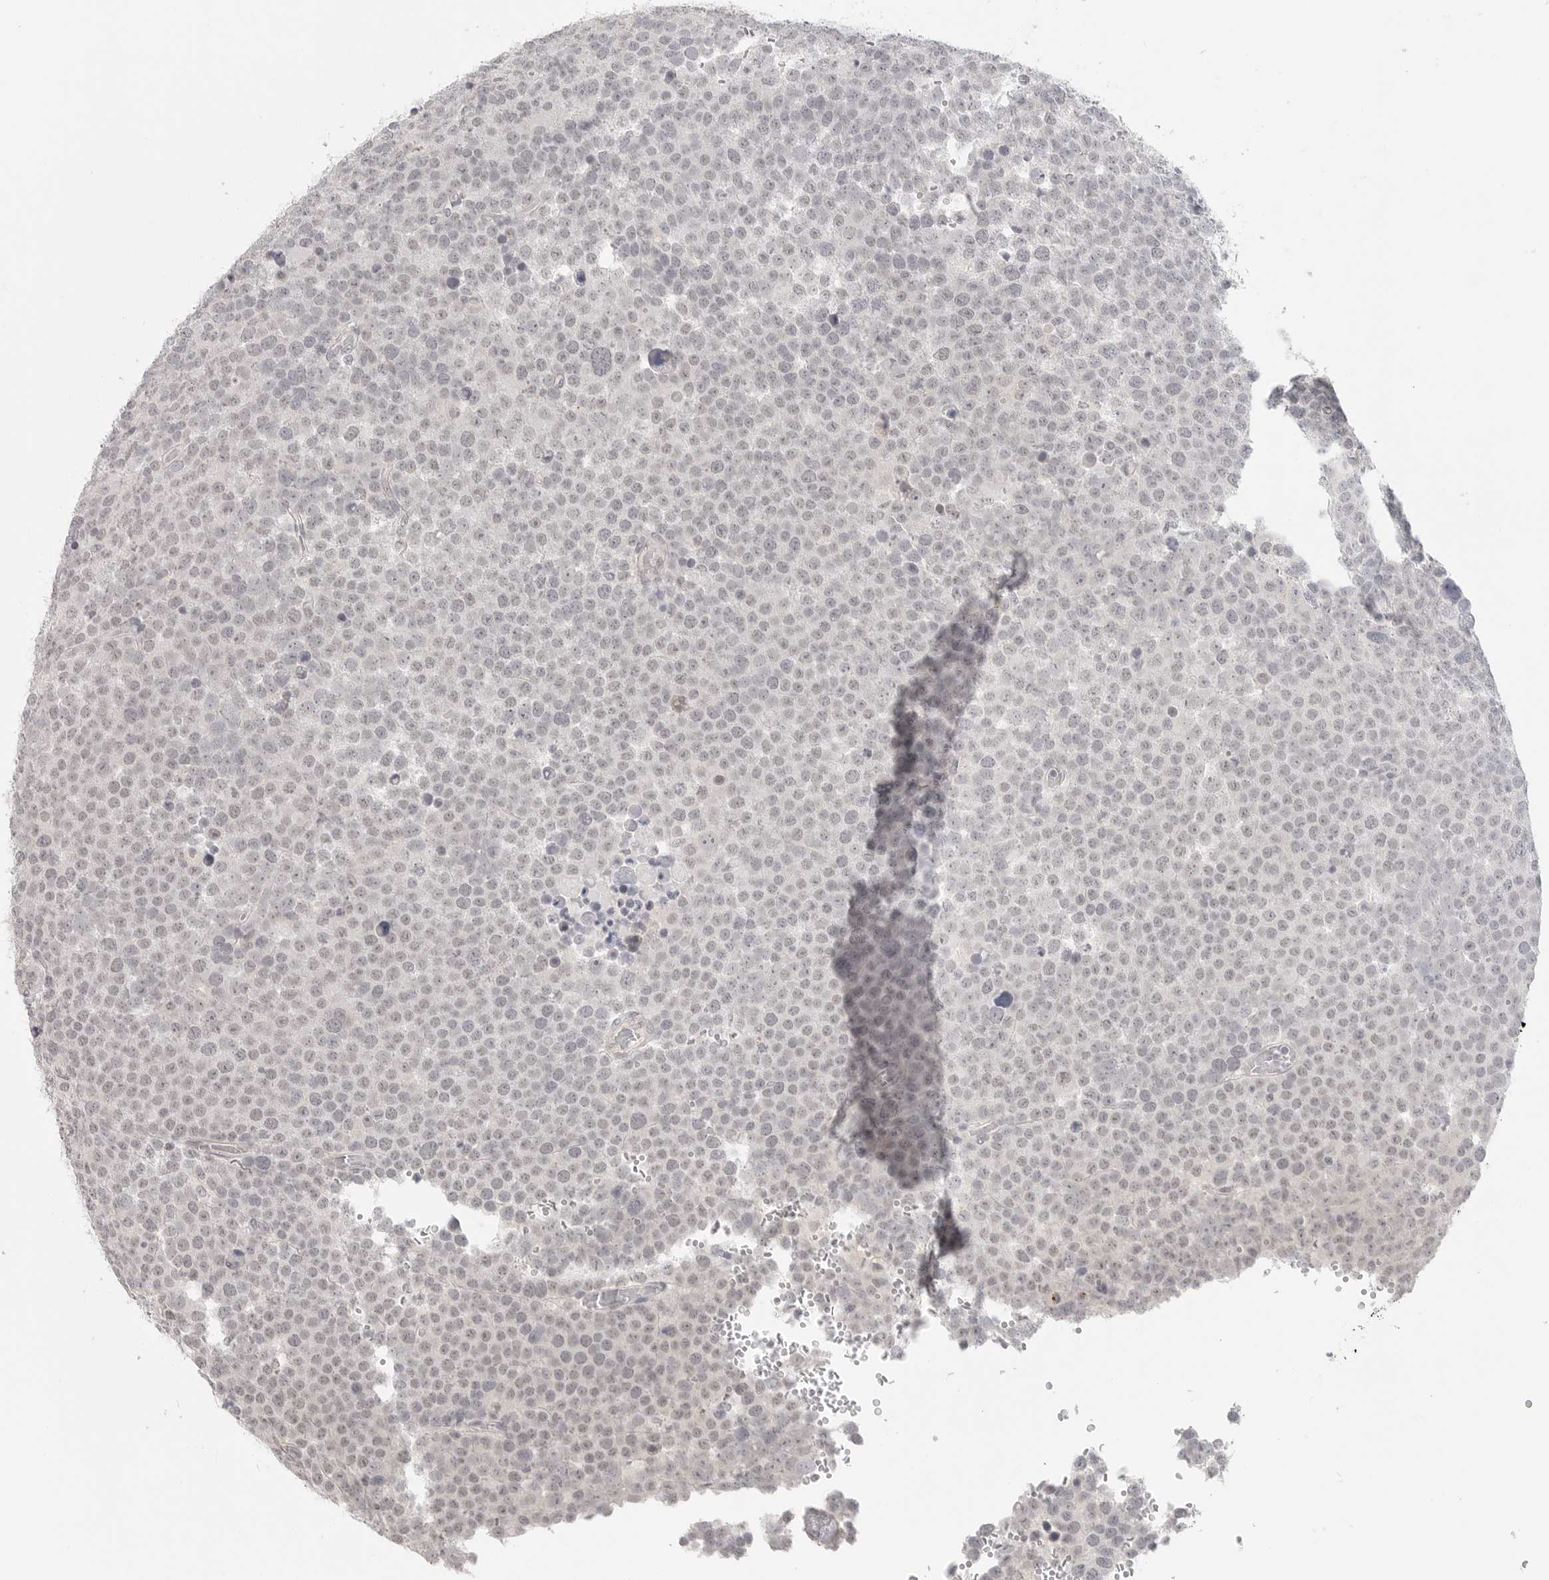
{"staining": {"intensity": "negative", "quantity": "none", "location": "none"}, "tissue": "testis cancer", "cell_type": "Tumor cells", "image_type": "cancer", "snomed": [{"axis": "morphology", "description": "Seminoma, NOS"}, {"axis": "topography", "description": "Testis"}], "caption": "High power microscopy photomicrograph of an immunohistochemistry image of testis cancer, revealing no significant positivity in tumor cells. Nuclei are stained in blue.", "gene": "KLK11", "patient": {"sex": "male", "age": 71}}